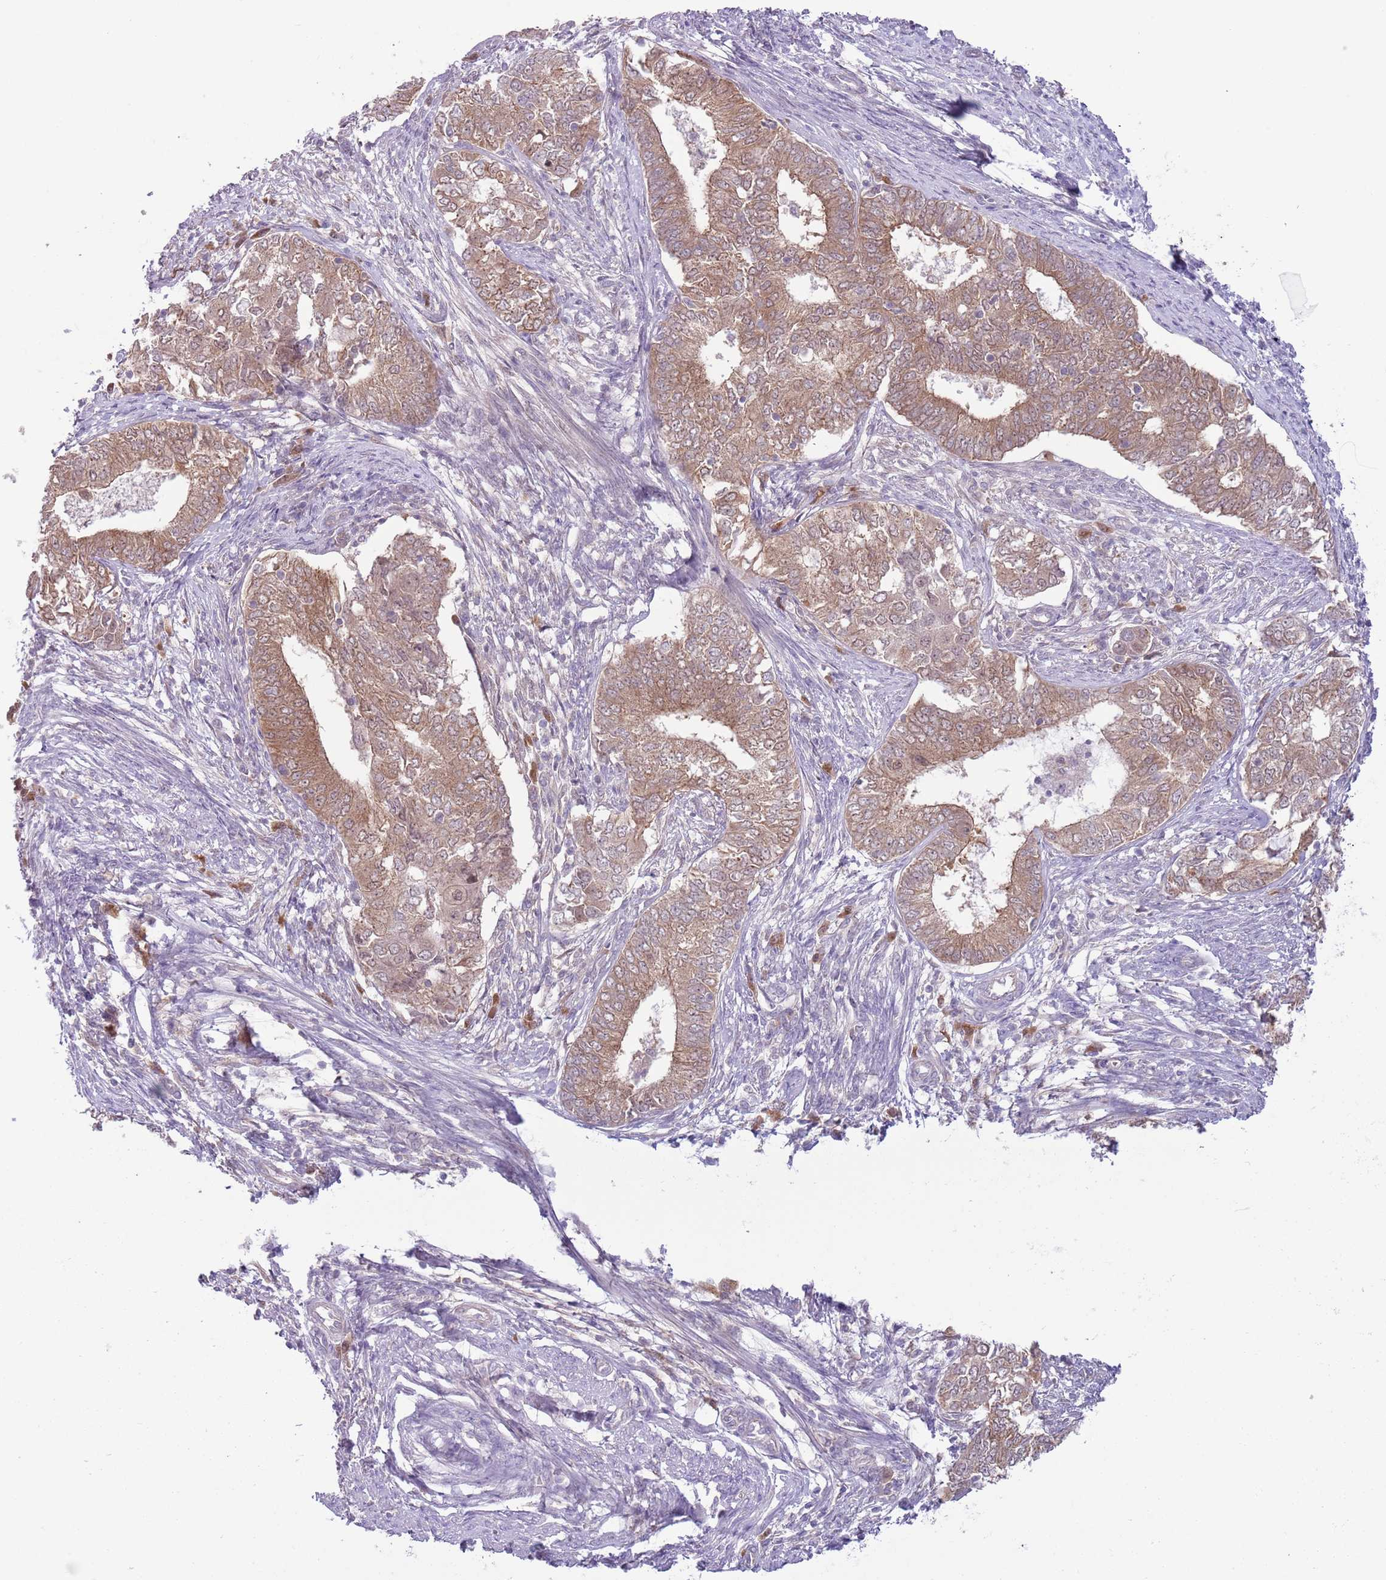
{"staining": {"intensity": "moderate", "quantity": ">75%", "location": "cytoplasmic/membranous"}, "tissue": "endometrial cancer", "cell_type": "Tumor cells", "image_type": "cancer", "snomed": [{"axis": "morphology", "description": "Adenocarcinoma, NOS"}, {"axis": "topography", "description": "Endometrium"}], "caption": "IHC (DAB) staining of endometrial adenocarcinoma displays moderate cytoplasmic/membranous protein staining in about >75% of tumor cells.", "gene": "COPE", "patient": {"sex": "female", "age": 62}}